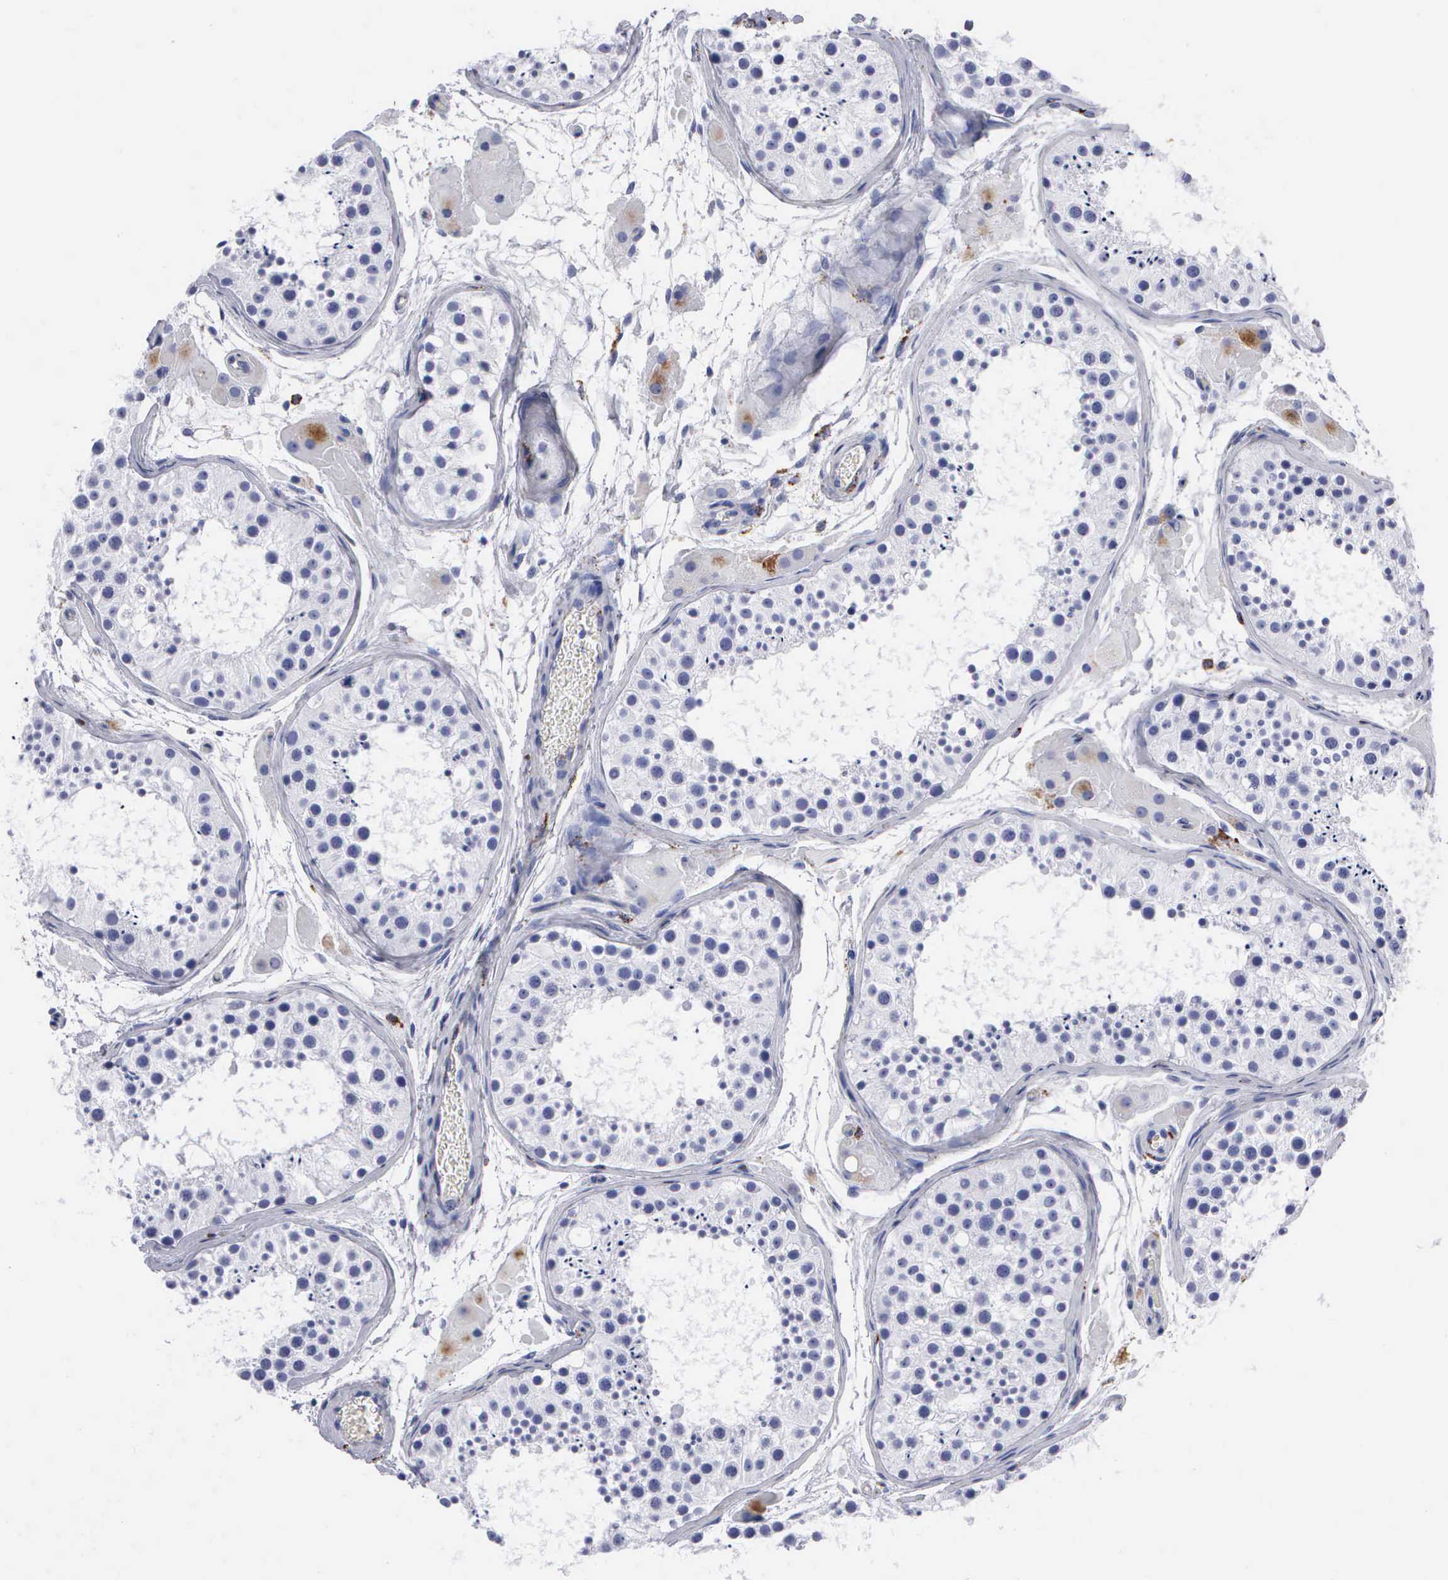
{"staining": {"intensity": "negative", "quantity": "none", "location": "none"}, "tissue": "testis", "cell_type": "Cells in seminiferous ducts", "image_type": "normal", "snomed": [{"axis": "morphology", "description": "Normal tissue, NOS"}, {"axis": "topography", "description": "Testis"}], "caption": "The image exhibits no staining of cells in seminiferous ducts in normal testis. (Immunohistochemistry (ihc), brightfield microscopy, high magnification).", "gene": "CTSH", "patient": {"sex": "male", "age": 29}}